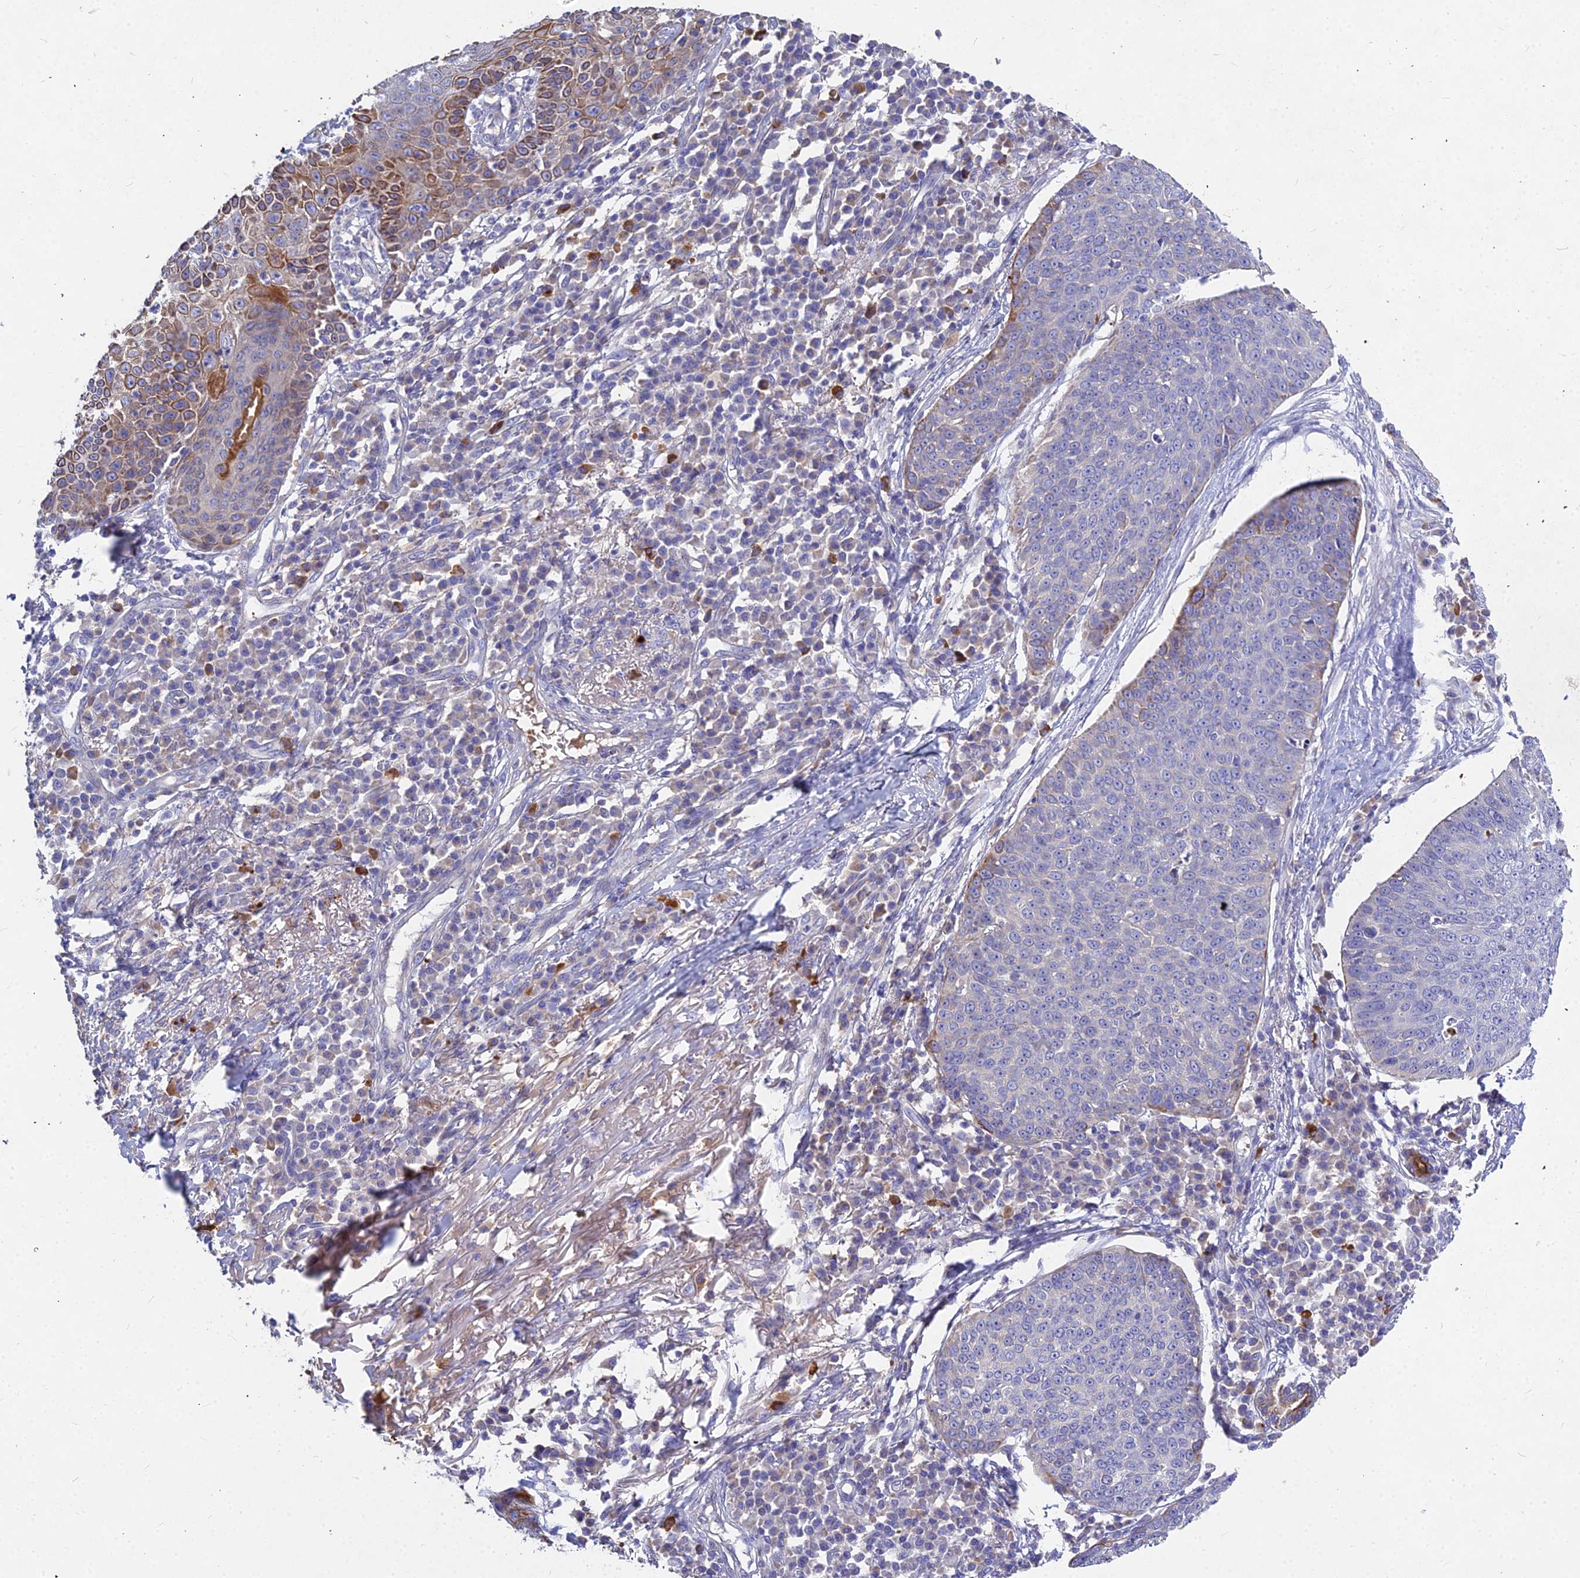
{"staining": {"intensity": "moderate", "quantity": "<25%", "location": "cytoplasmic/membranous"}, "tissue": "skin cancer", "cell_type": "Tumor cells", "image_type": "cancer", "snomed": [{"axis": "morphology", "description": "Squamous cell carcinoma, NOS"}, {"axis": "topography", "description": "Skin"}], "caption": "Brown immunohistochemical staining in human skin cancer (squamous cell carcinoma) displays moderate cytoplasmic/membranous expression in approximately <25% of tumor cells. (Brightfield microscopy of DAB IHC at high magnification).", "gene": "DMRTA1", "patient": {"sex": "male", "age": 71}}